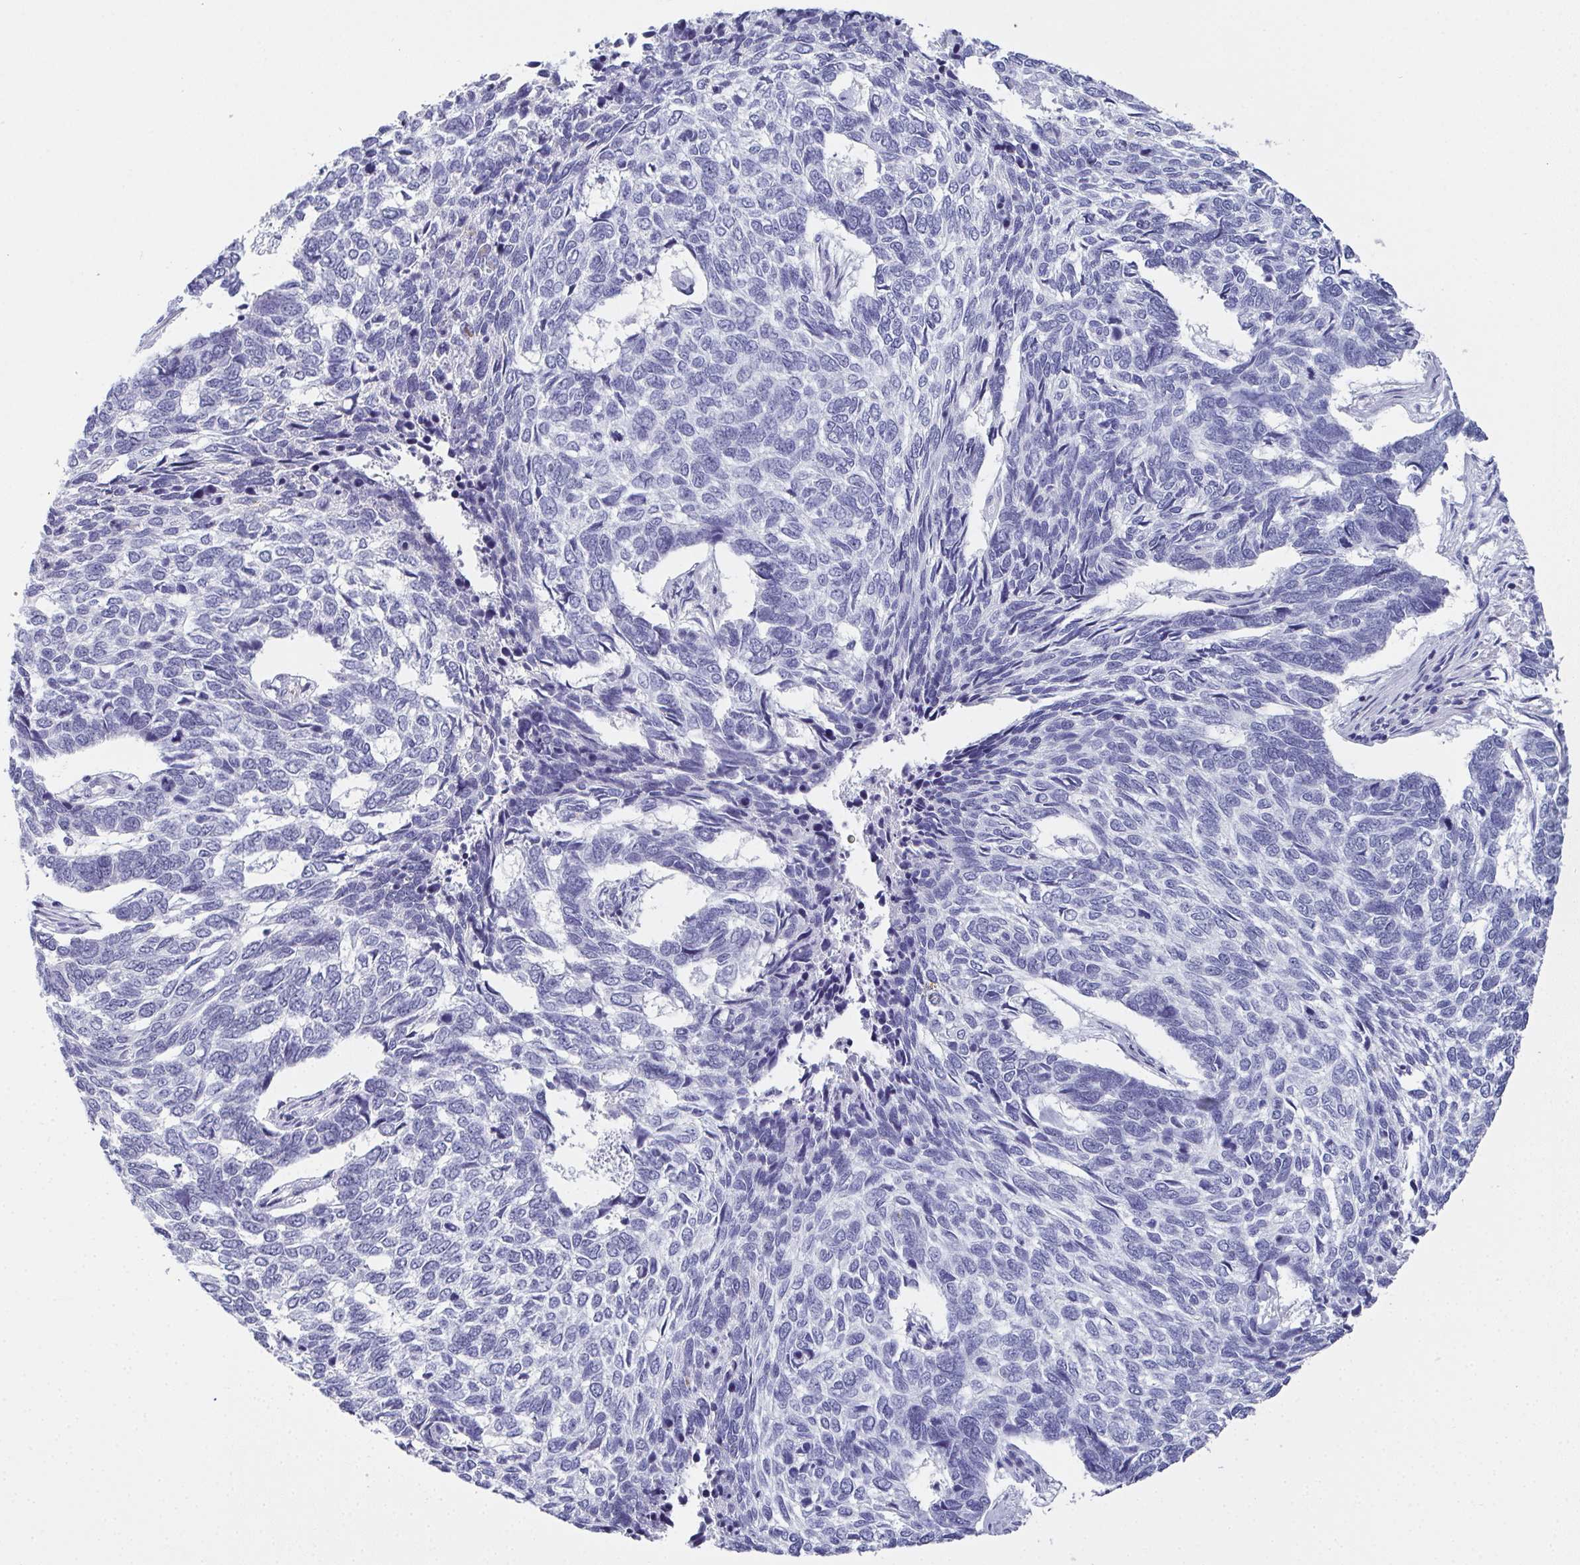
{"staining": {"intensity": "negative", "quantity": "none", "location": "none"}, "tissue": "skin cancer", "cell_type": "Tumor cells", "image_type": "cancer", "snomed": [{"axis": "morphology", "description": "Basal cell carcinoma"}, {"axis": "topography", "description": "Skin"}], "caption": "There is no significant positivity in tumor cells of skin basal cell carcinoma.", "gene": "SLC36A2", "patient": {"sex": "female", "age": 65}}